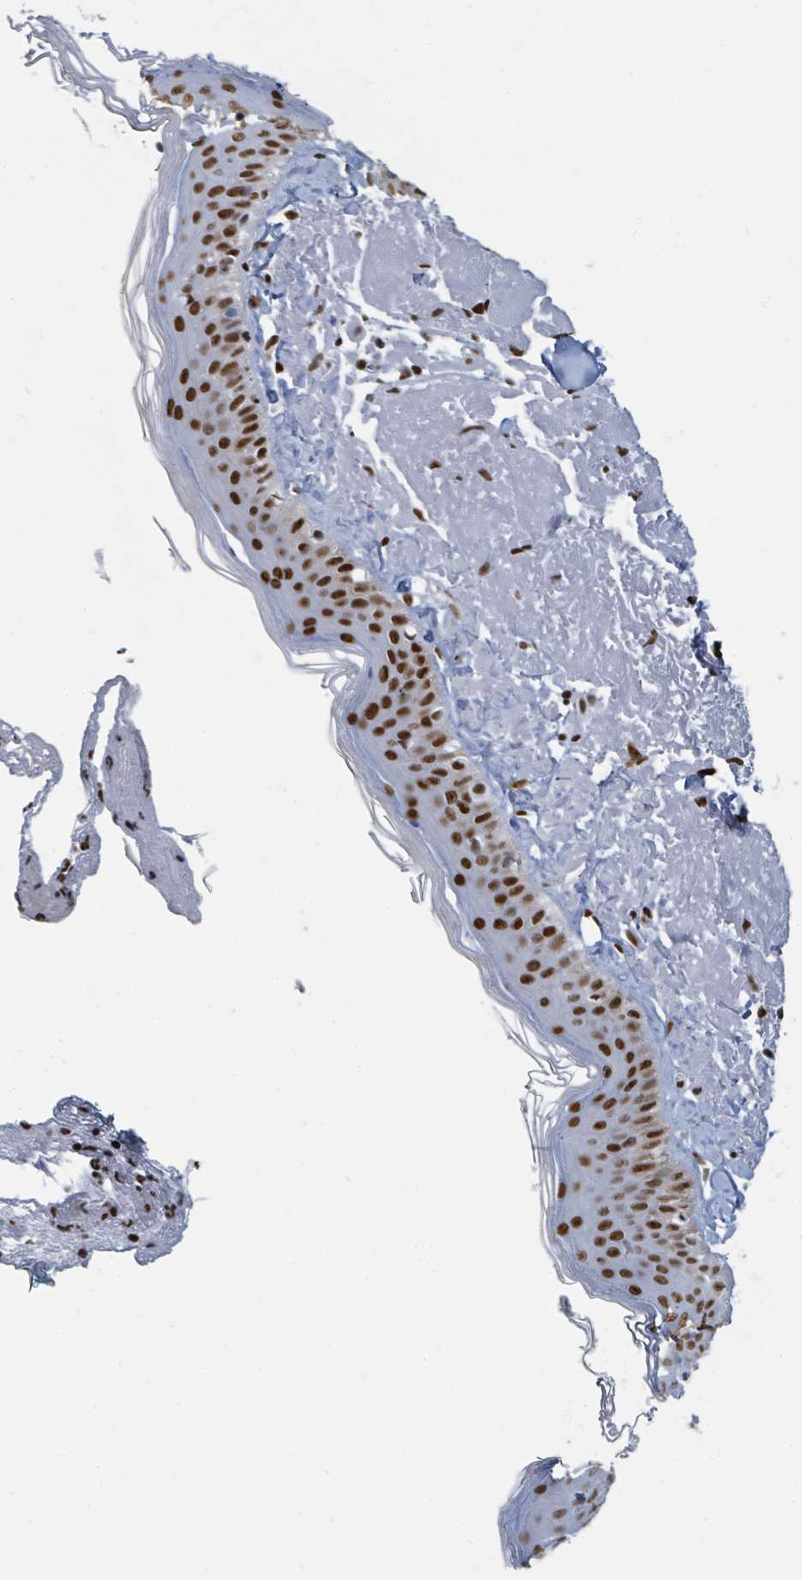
{"staining": {"intensity": "moderate", "quantity": ">75%", "location": "nuclear"}, "tissue": "skin", "cell_type": "Fibroblasts", "image_type": "normal", "snomed": [{"axis": "morphology", "description": "Normal tissue, NOS"}, {"axis": "morphology", "description": "Malignant melanoma, NOS"}, {"axis": "topography", "description": "Skin"}], "caption": "DAB (3,3'-diaminobenzidine) immunohistochemical staining of benign human skin exhibits moderate nuclear protein positivity in approximately >75% of fibroblasts.", "gene": "SUMO2", "patient": {"sex": "male", "age": 80}}